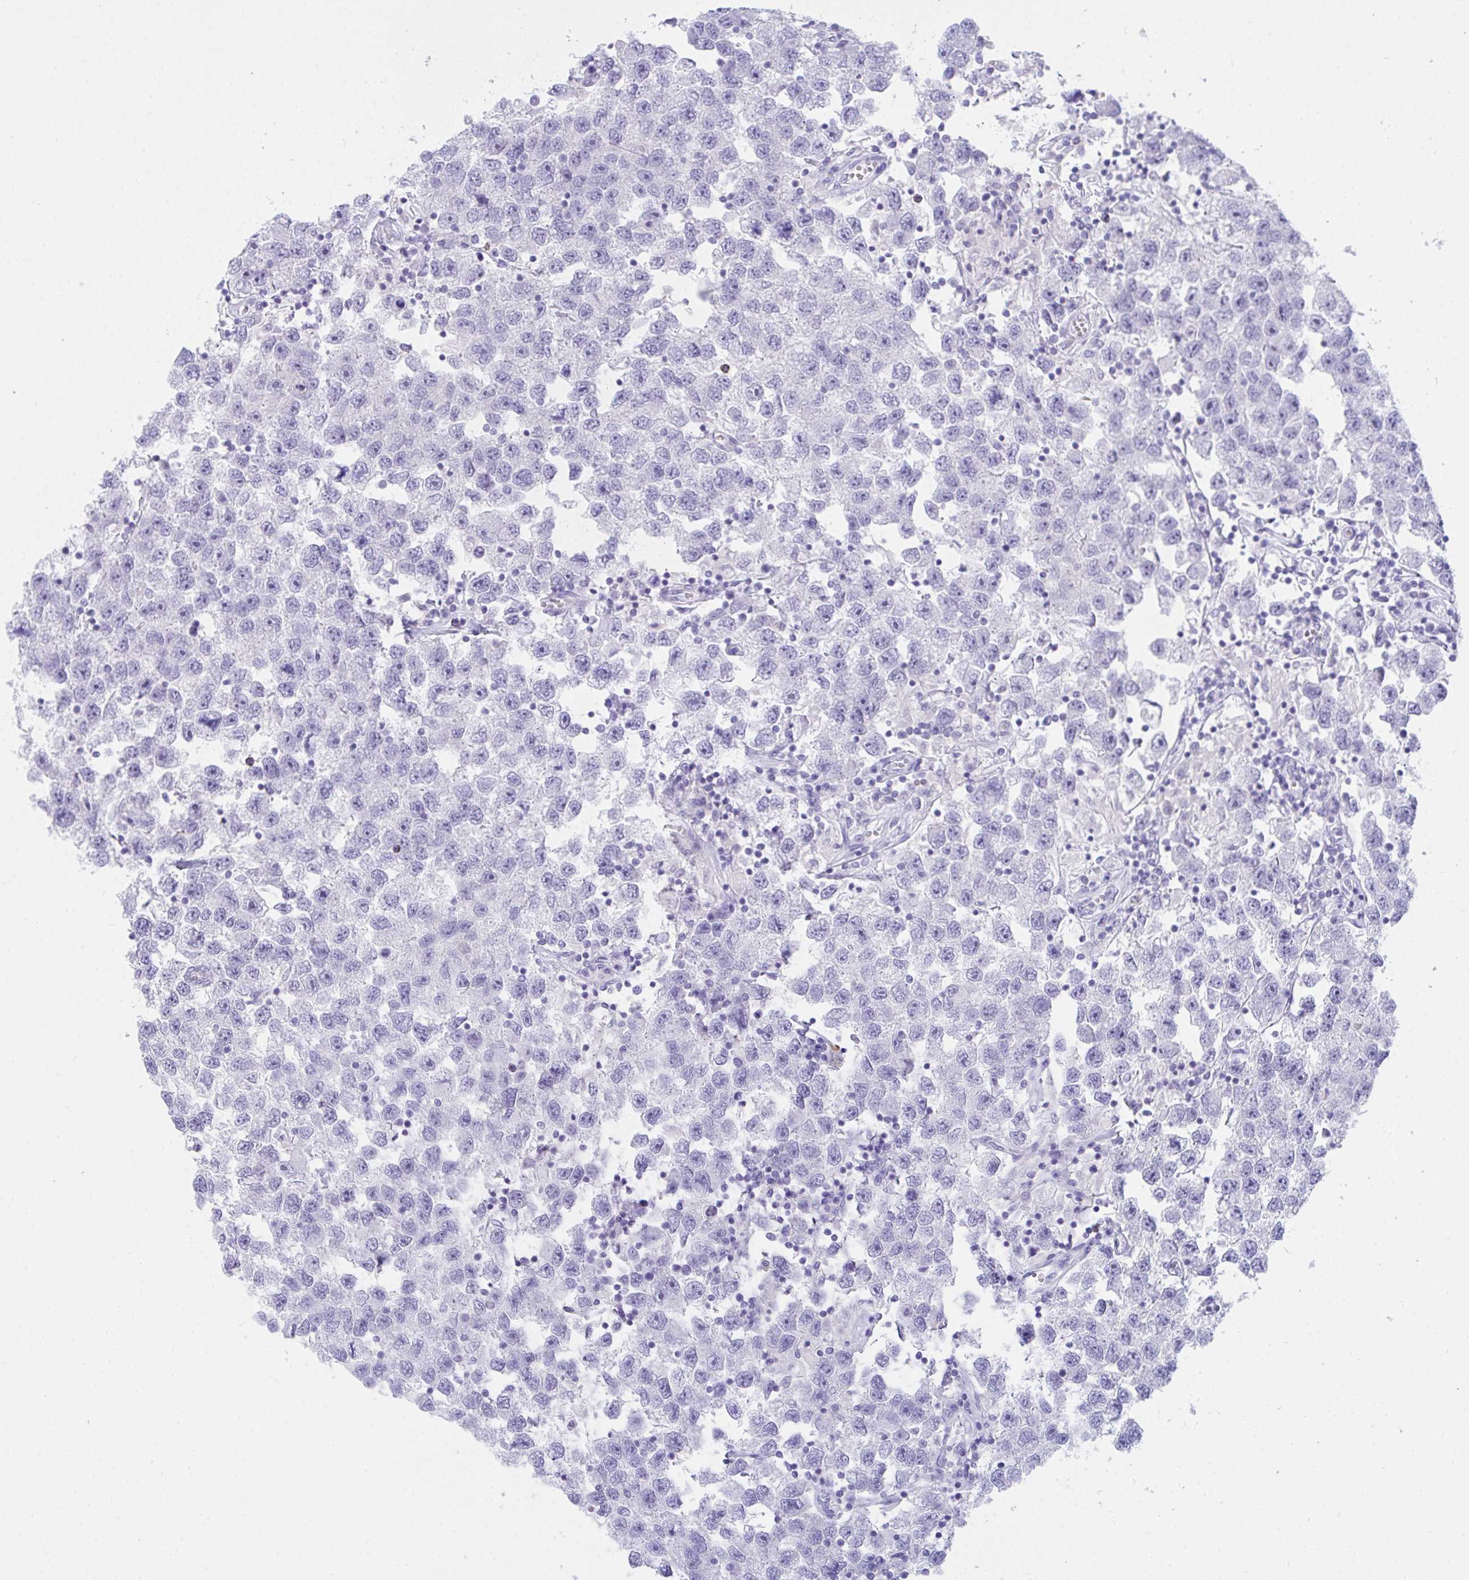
{"staining": {"intensity": "negative", "quantity": "none", "location": "none"}, "tissue": "testis cancer", "cell_type": "Tumor cells", "image_type": "cancer", "snomed": [{"axis": "morphology", "description": "Seminoma, NOS"}, {"axis": "topography", "description": "Testis"}], "caption": "Micrograph shows no significant protein positivity in tumor cells of testis seminoma. The staining was performed using DAB to visualize the protein expression in brown, while the nuclei were stained in blue with hematoxylin (Magnification: 20x).", "gene": "KMT2E", "patient": {"sex": "male", "age": 26}}